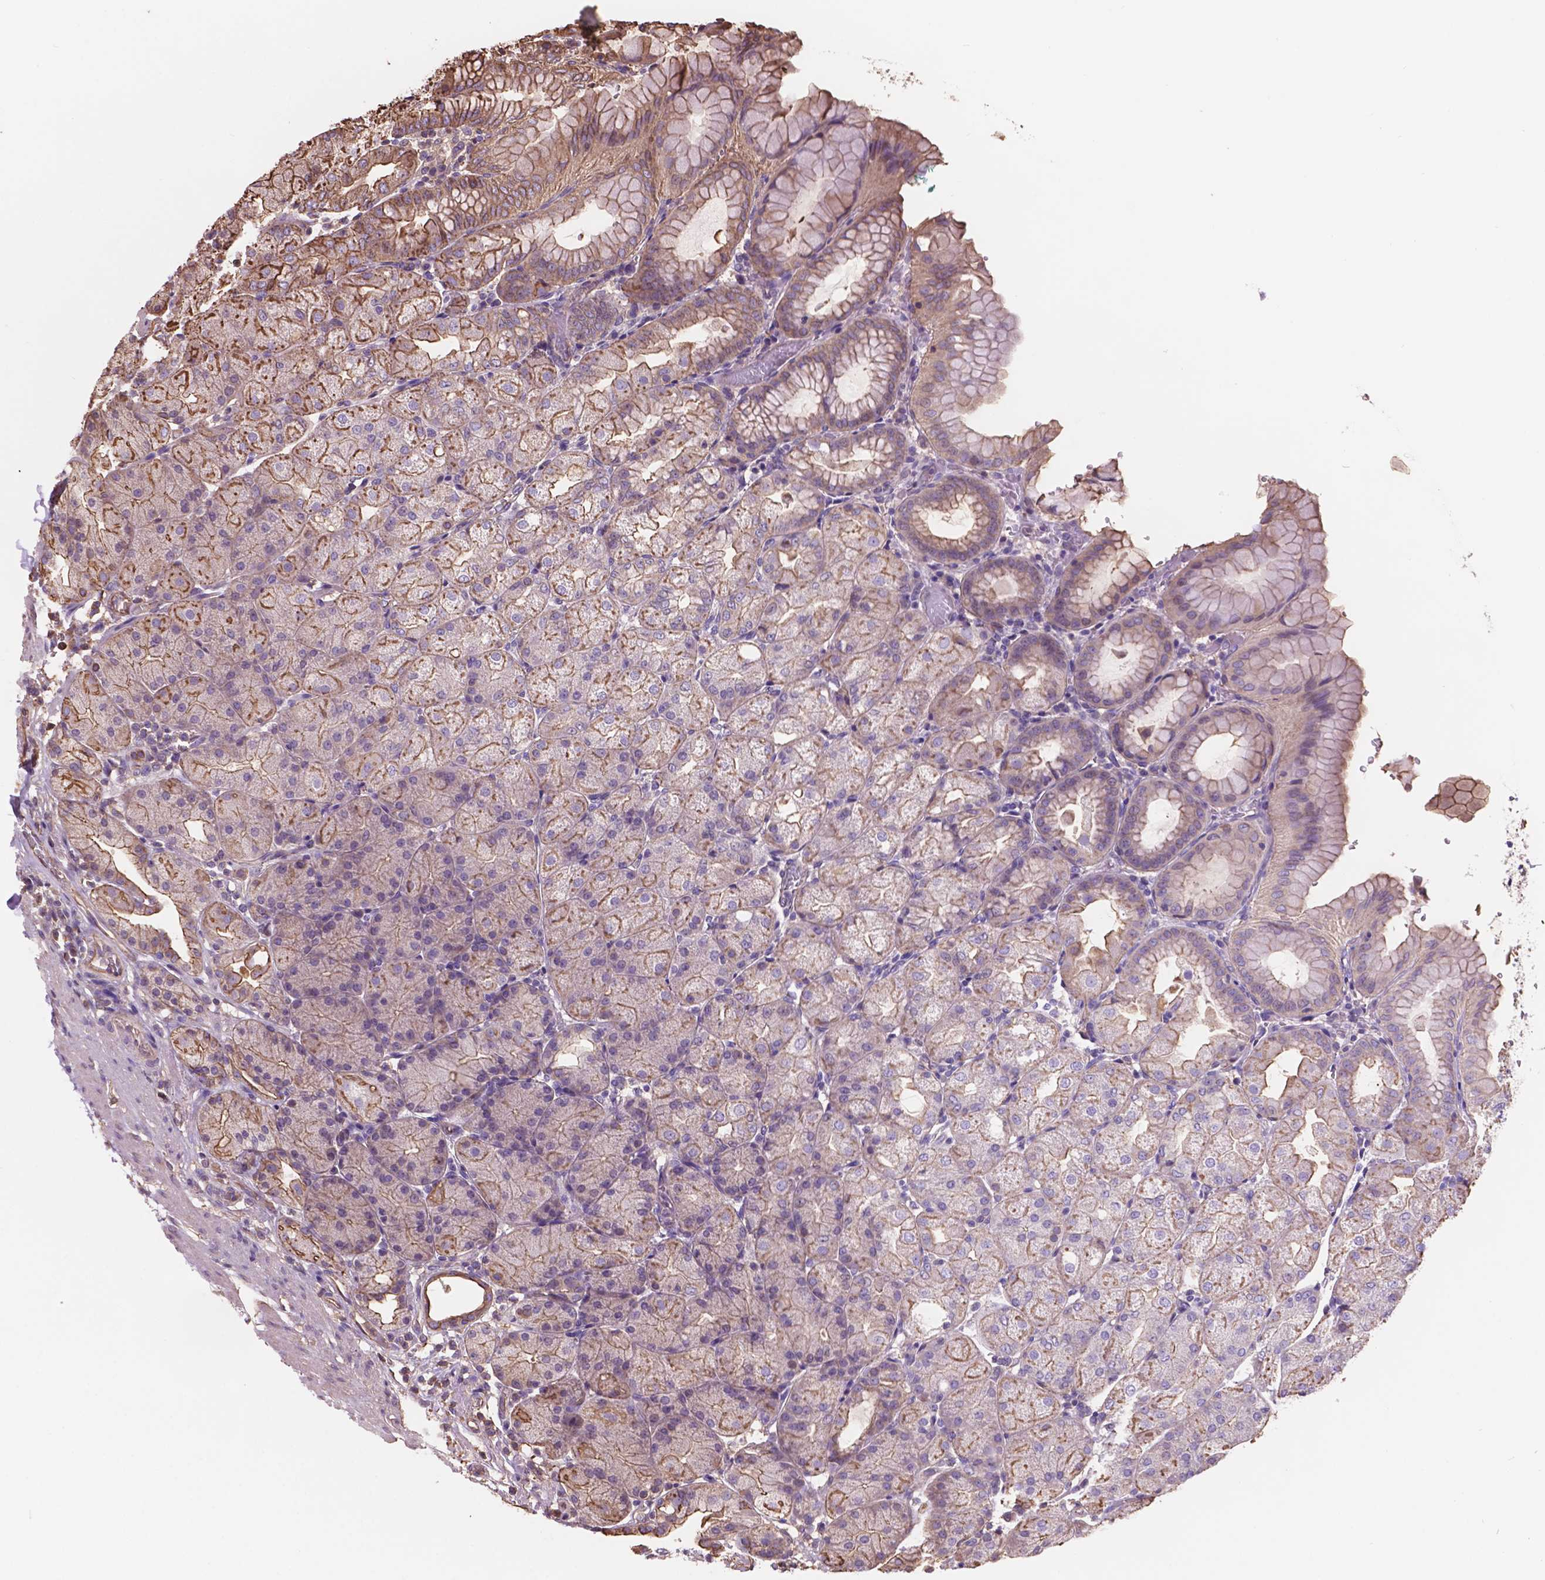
{"staining": {"intensity": "moderate", "quantity": ">75%", "location": "cytoplasmic/membranous"}, "tissue": "stomach", "cell_type": "Glandular cells", "image_type": "normal", "snomed": [{"axis": "morphology", "description": "Normal tissue, NOS"}, {"axis": "topography", "description": "Stomach, upper"}, {"axis": "topography", "description": "Stomach"}, {"axis": "topography", "description": "Stomach, lower"}], "caption": "Immunohistochemistry (IHC) of normal human stomach demonstrates medium levels of moderate cytoplasmic/membranous positivity in approximately >75% of glandular cells.", "gene": "NIPA2", "patient": {"sex": "male", "age": 62}}